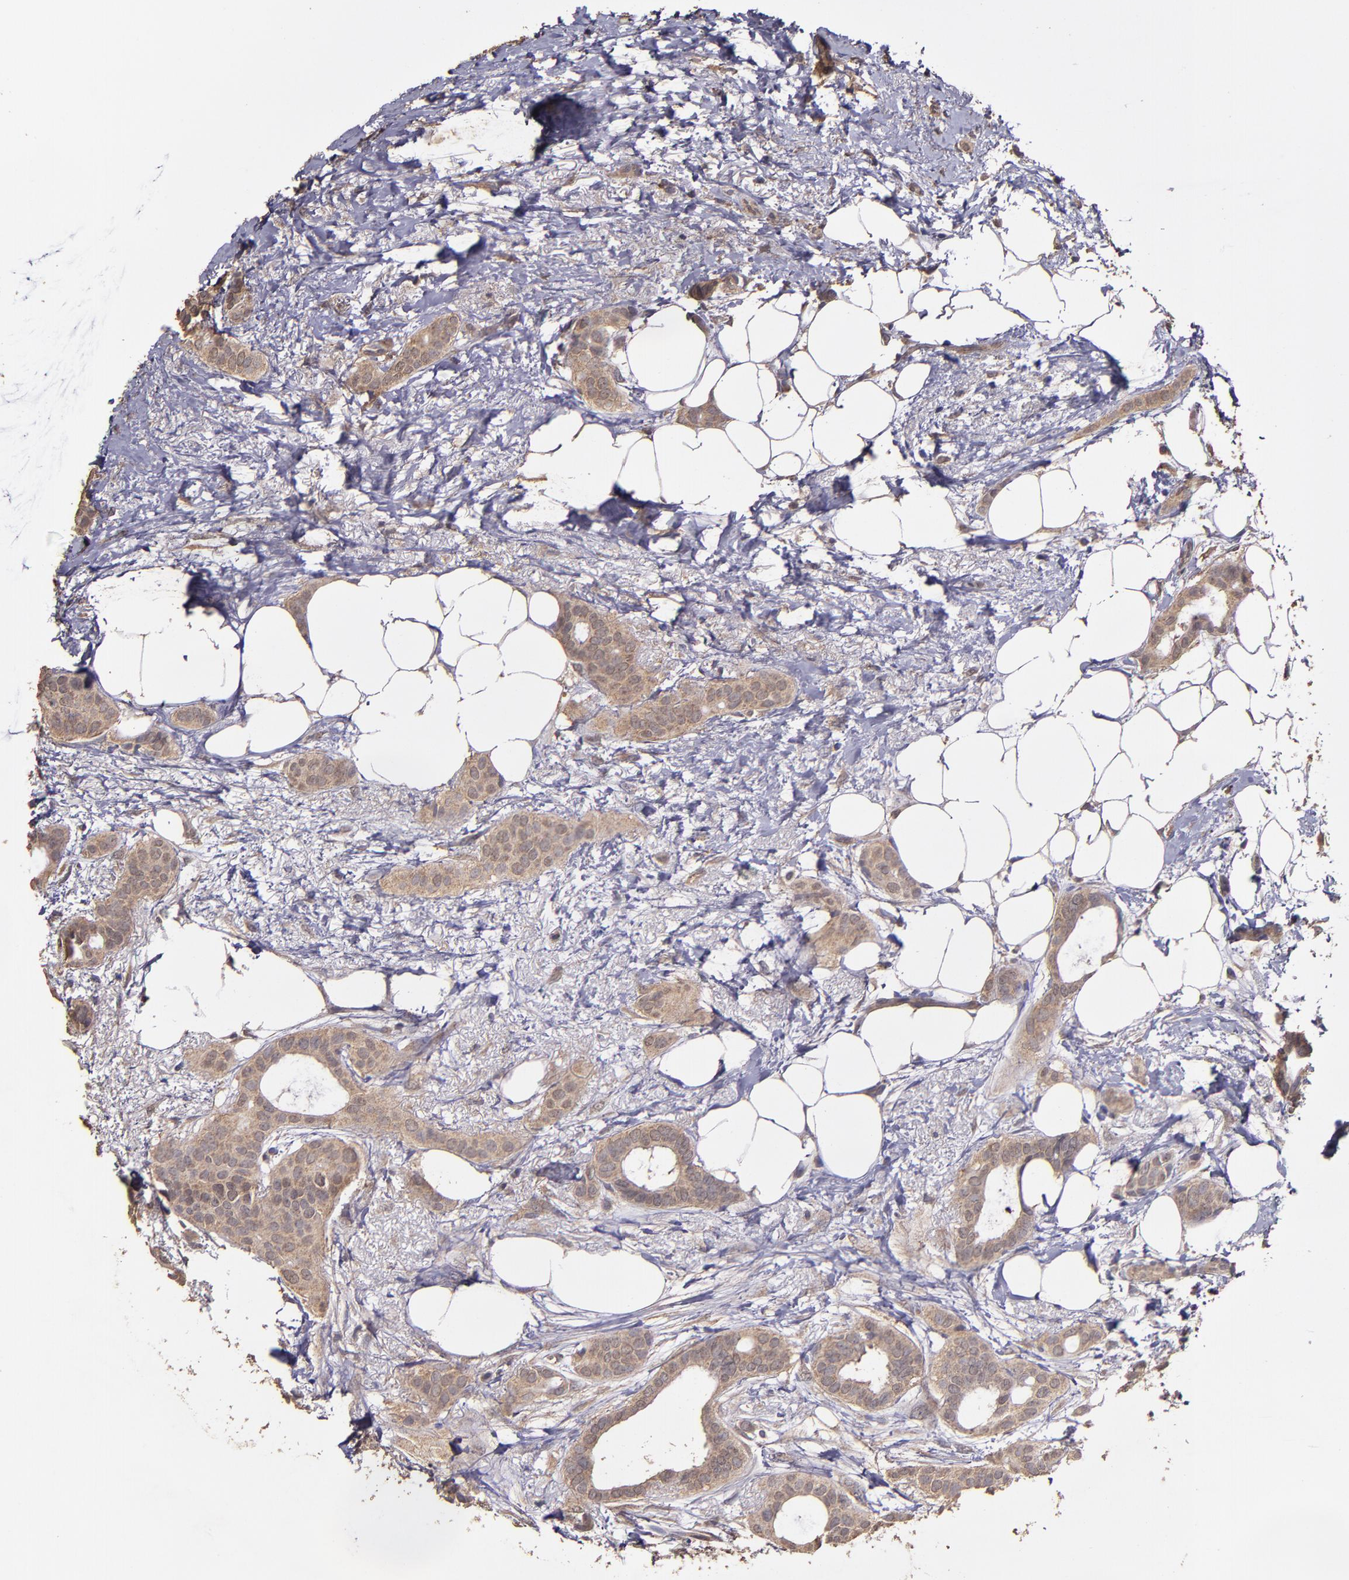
{"staining": {"intensity": "moderate", "quantity": ">75%", "location": "cytoplasmic/membranous"}, "tissue": "breast cancer", "cell_type": "Tumor cells", "image_type": "cancer", "snomed": [{"axis": "morphology", "description": "Duct carcinoma"}, {"axis": "topography", "description": "Breast"}], "caption": "Protein analysis of breast cancer (intraductal carcinoma) tissue shows moderate cytoplasmic/membranous positivity in about >75% of tumor cells.", "gene": "HECTD1", "patient": {"sex": "female", "age": 54}}